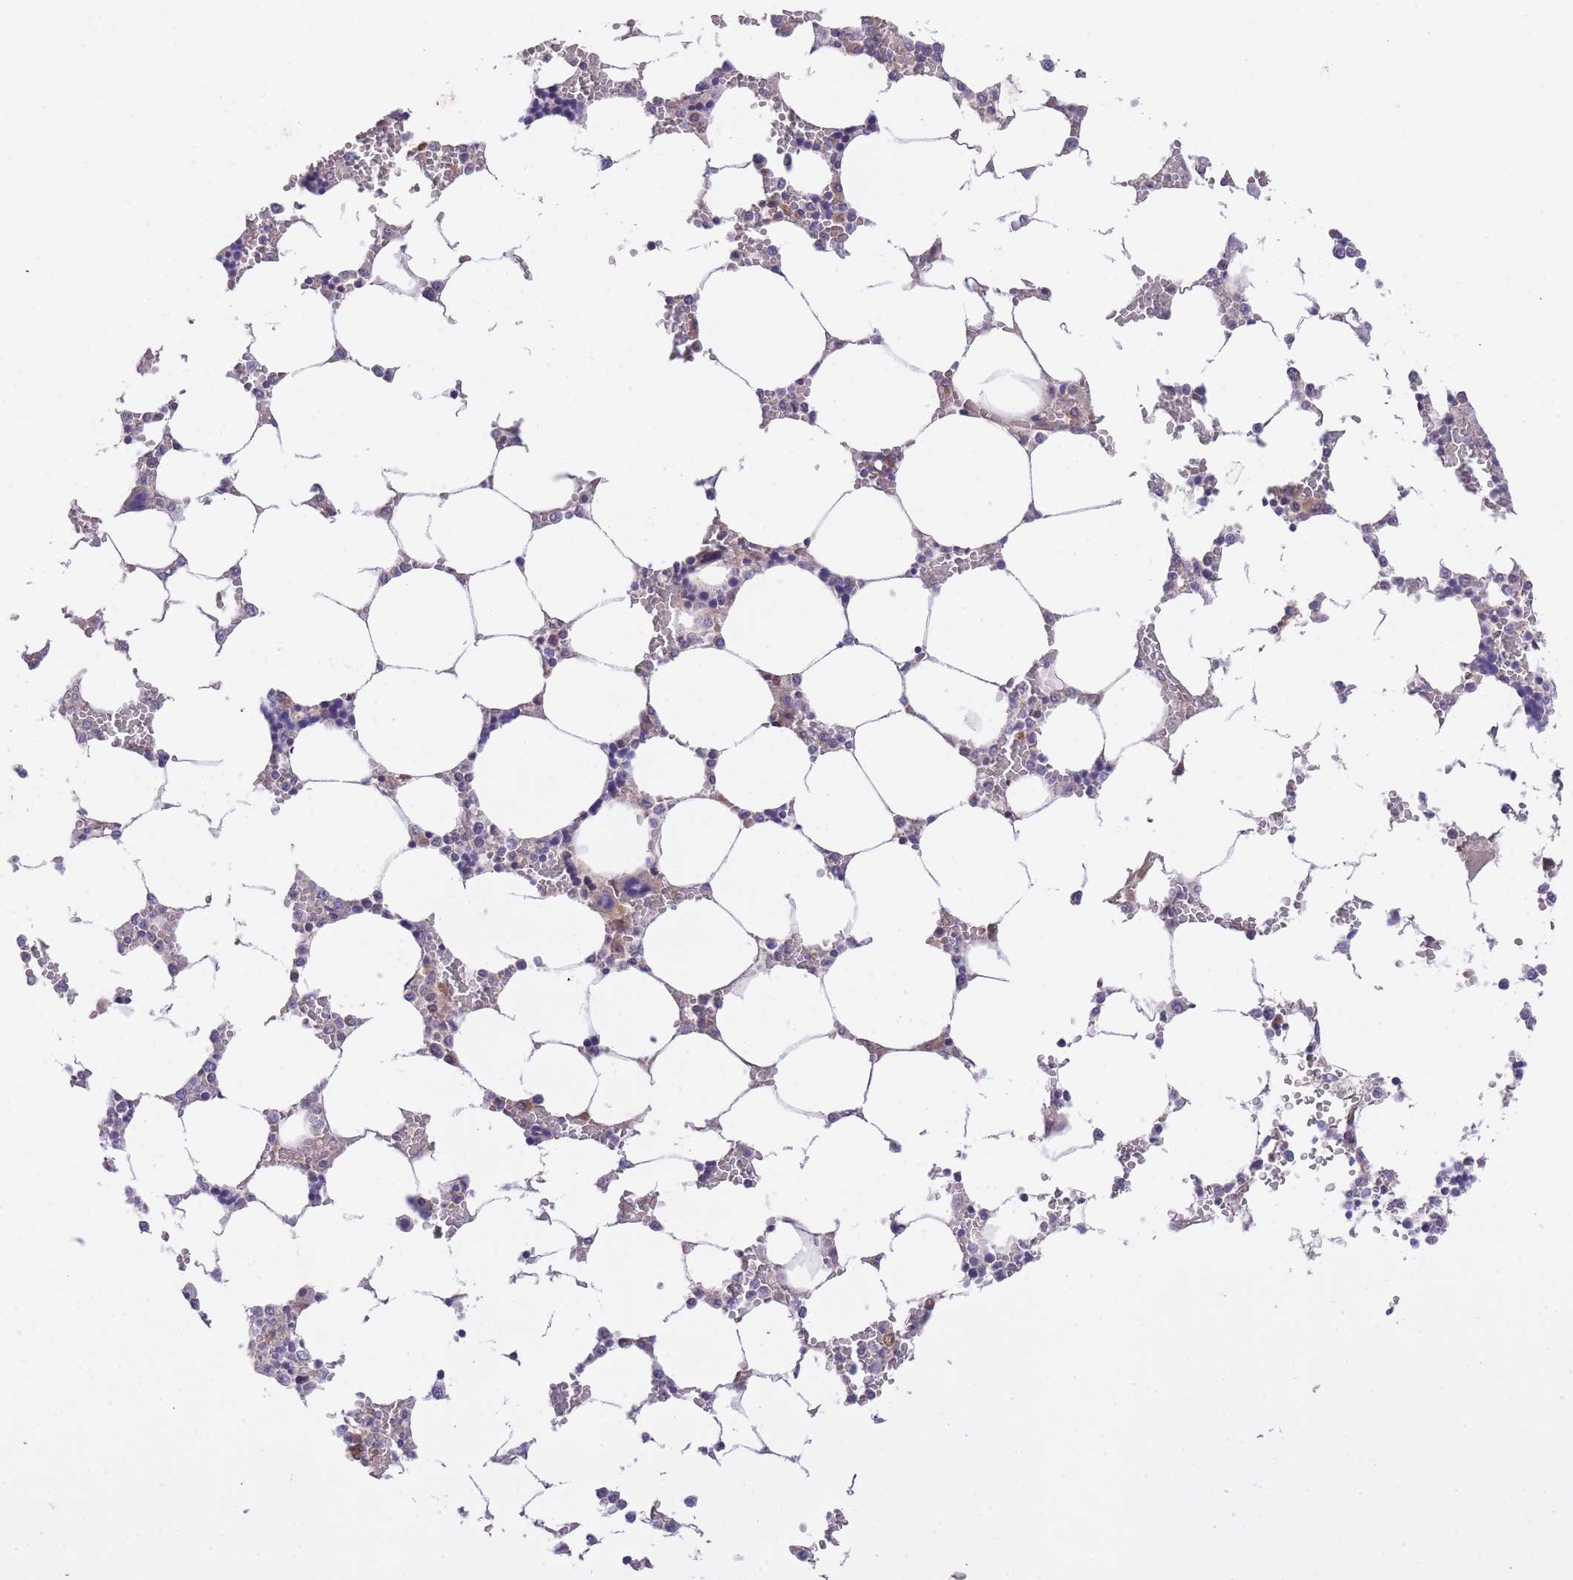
{"staining": {"intensity": "negative", "quantity": "none", "location": "none"}, "tissue": "bone marrow", "cell_type": "Hematopoietic cells", "image_type": "normal", "snomed": [{"axis": "morphology", "description": "Normal tissue, NOS"}, {"axis": "topography", "description": "Bone marrow"}], "caption": "A micrograph of human bone marrow is negative for staining in hematopoietic cells. (DAB (3,3'-diaminobenzidine) immunohistochemistry (IHC) with hematoxylin counter stain).", "gene": "CHAC1", "patient": {"sex": "male", "age": 64}}